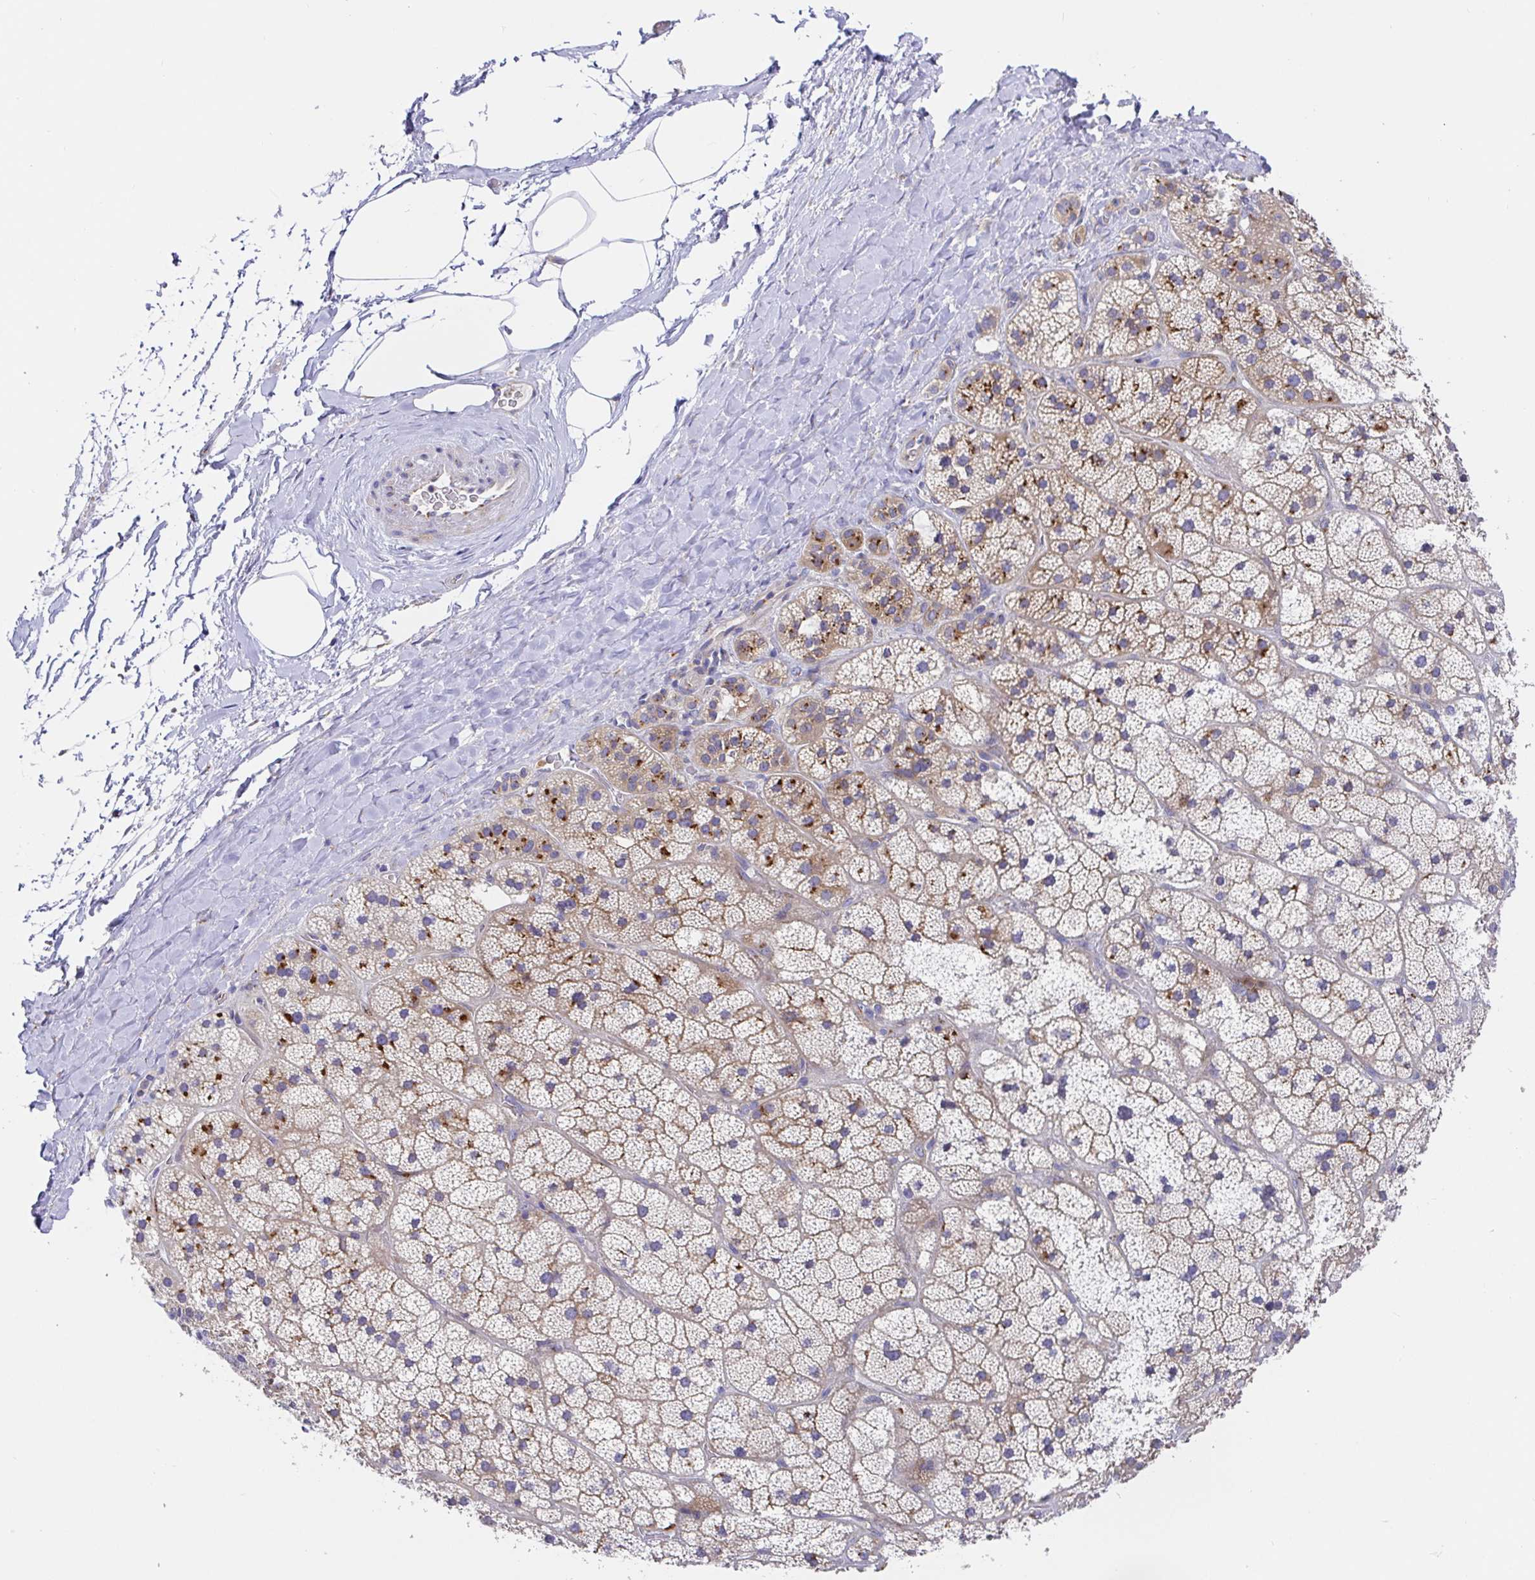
{"staining": {"intensity": "strong", "quantity": "25%-75%", "location": "cytoplasmic/membranous"}, "tissue": "adrenal gland", "cell_type": "Glandular cells", "image_type": "normal", "snomed": [{"axis": "morphology", "description": "Normal tissue, NOS"}, {"axis": "topography", "description": "Adrenal gland"}], "caption": "Adrenal gland was stained to show a protein in brown. There is high levels of strong cytoplasmic/membranous positivity in approximately 25%-75% of glandular cells. (Stains: DAB in brown, nuclei in blue, Microscopy: brightfield microscopy at high magnification).", "gene": "GOLGA1", "patient": {"sex": "male", "age": 57}}